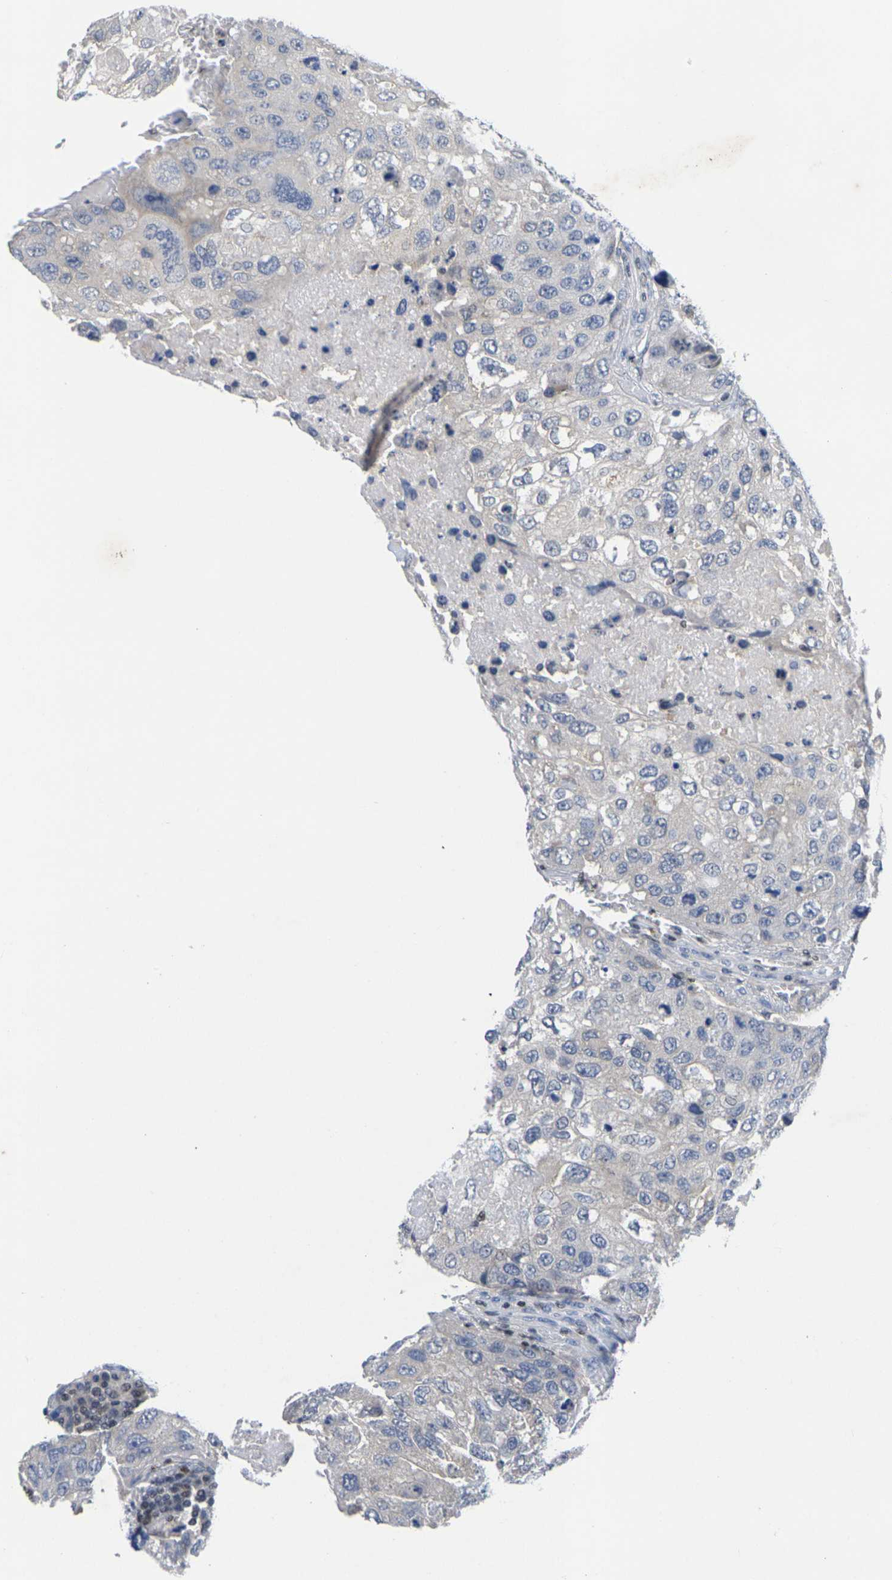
{"staining": {"intensity": "negative", "quantity": "none", "location": "none"}, "tissue": "urothelial cancer", "cell_type": "Tumor cells", "image_type": "cancer", "snomed": [{"axis": "morphology", "description": "Urothelial carcinoma, High grade"}, {"axis": "topography", "description": "Lymph node"}, {"axis": "topography", "description": "Urinary bladder"}], "caption": "The photomicrograph displays no significant staining in tumor cells of urothelial cancer. Nuclei are stained in blue.", "gene": "IKZF1", "patient": {"sex": "male", "age": 51}}